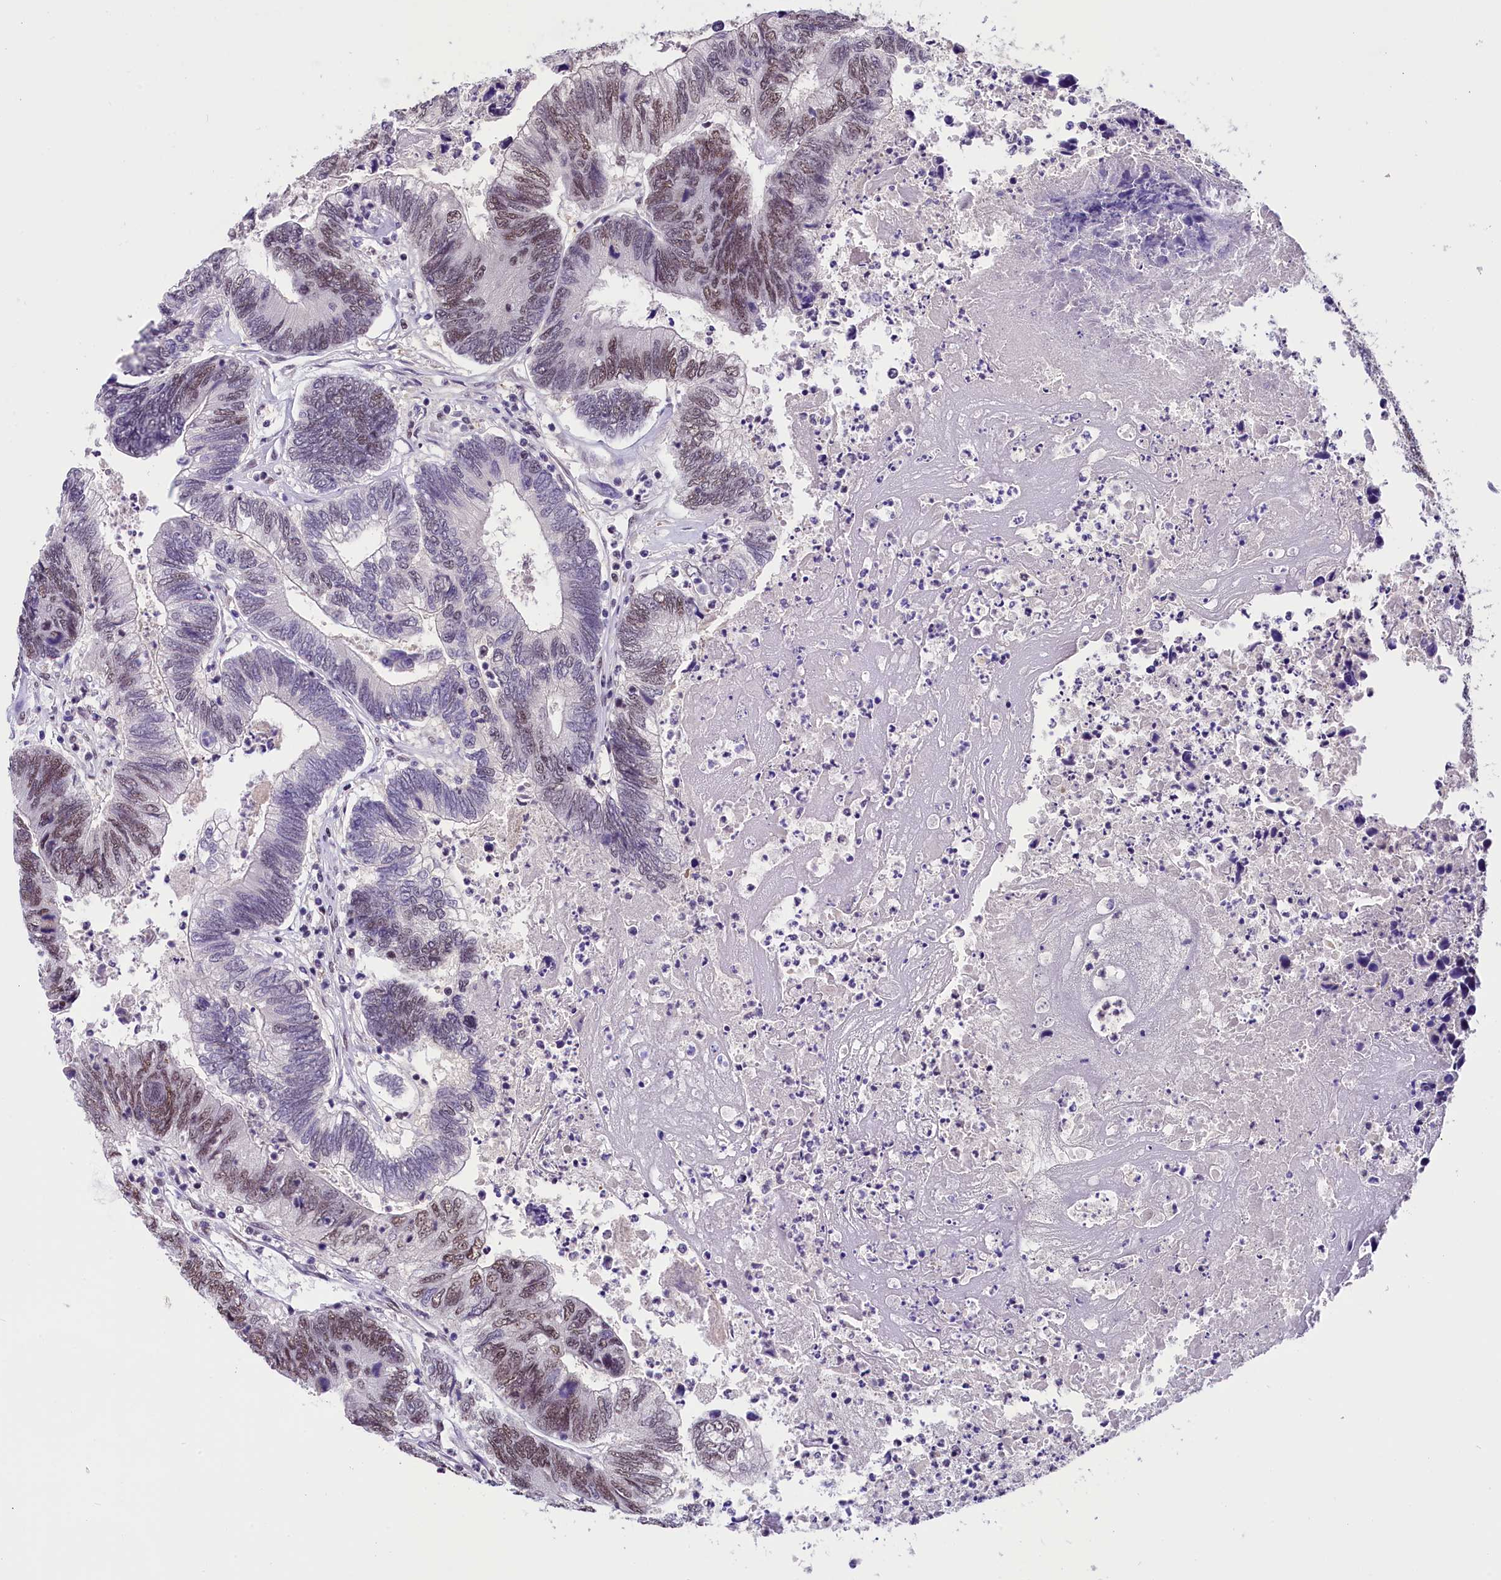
{"staining": {"intensity": "moderate", "quantity": "25%-75%", "location": "nuclear"}, "tissue": "colorectal cancer", "cell_type": "Tumor cells", "image_type": "cancer", "snomed": [{"axis": "morphology", "description": "Adenocarcinoma, NOS"}, {"axis": "topography", "description": "Colon"}], "caption": "Protein staining by immunohistochemistry displays moderate nuclear expression in approximately 25%-75% of tumor cells in colorectal cancer (adenocarcinoma).", "gene": "ZC3H4", "patient": {"sex": "female", "age": 67}}